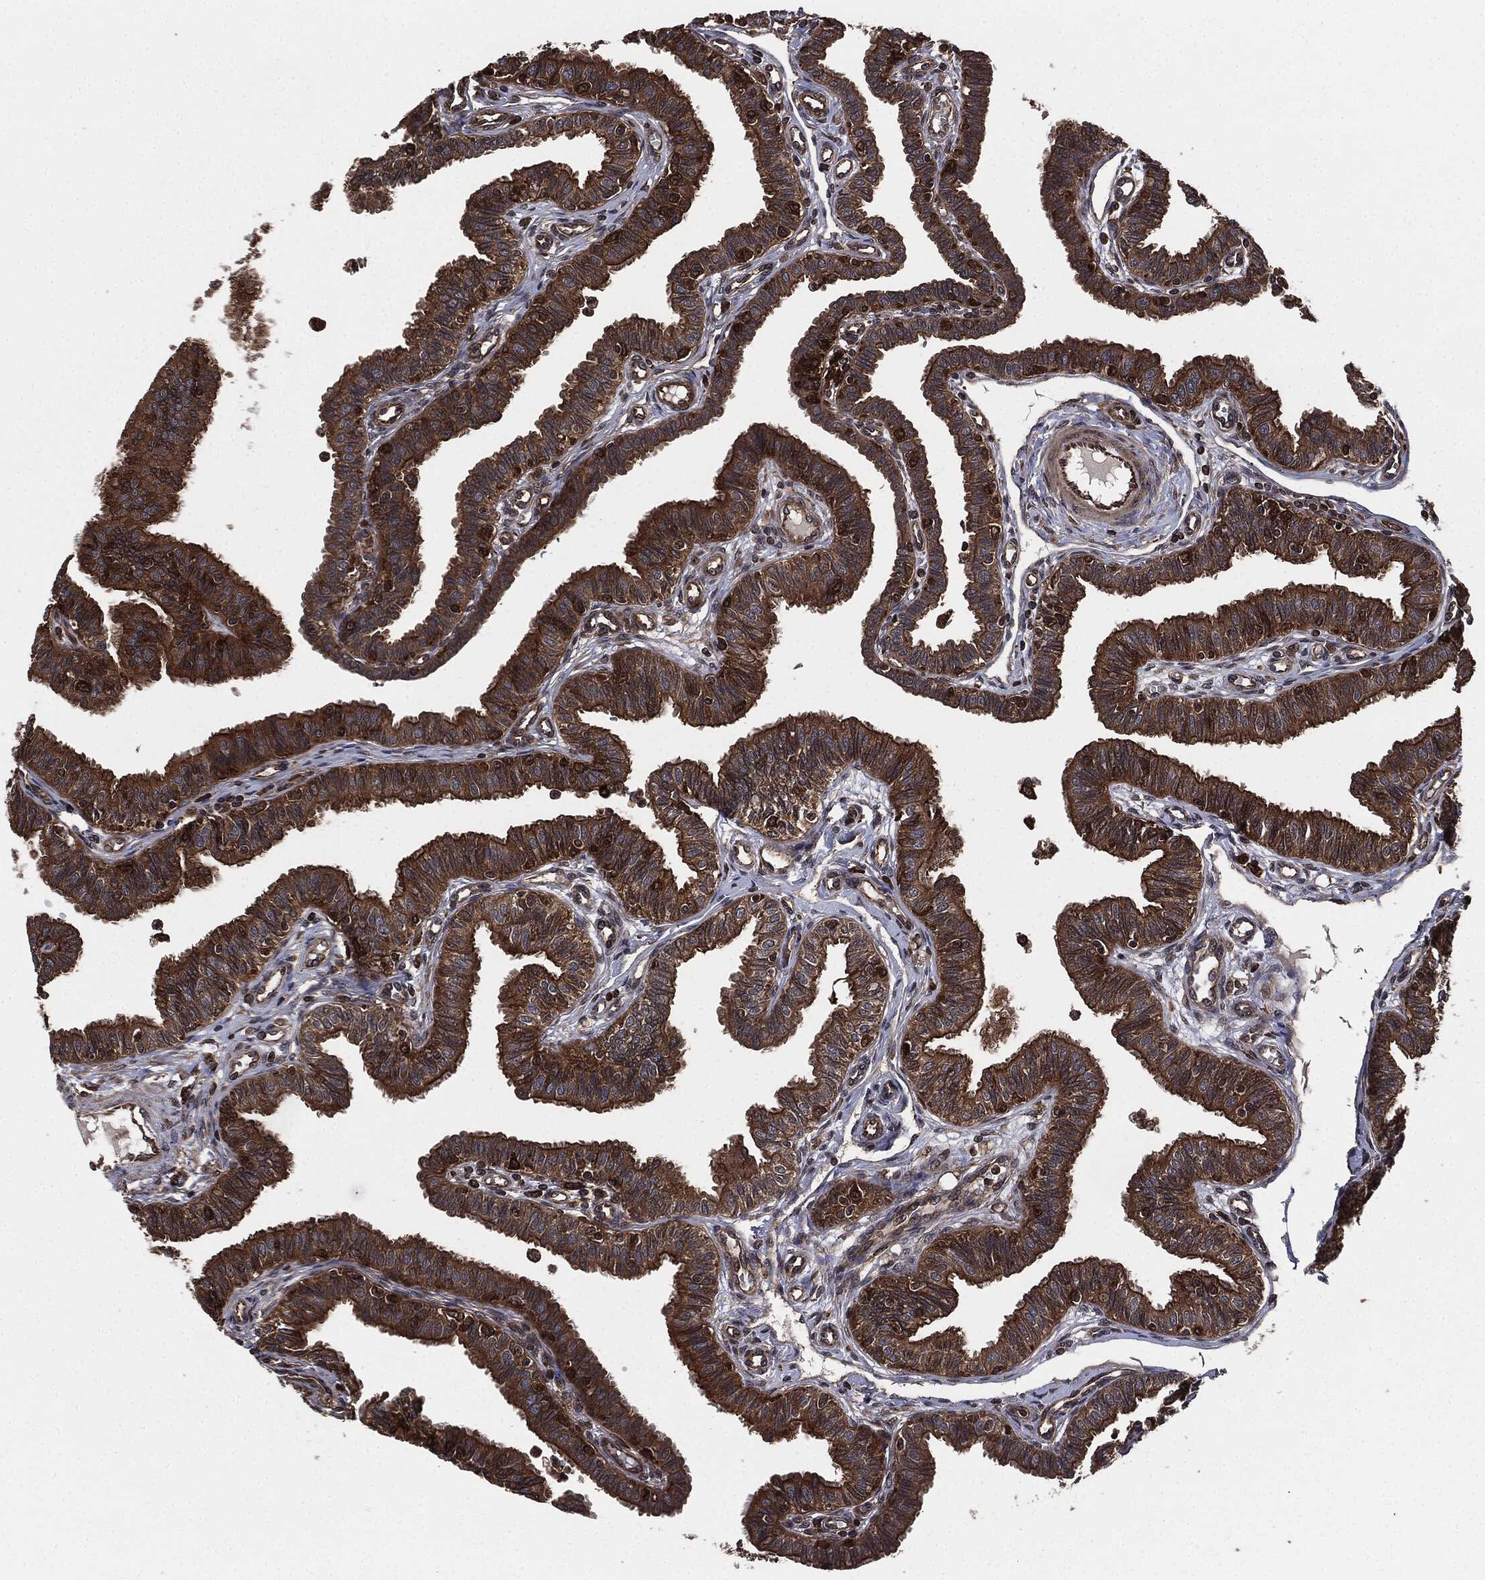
{"staining": {"intensity": "strong", "quantity": ">75%", "location": "cytoplasmic/membranous"}, "tissue": "fallopian tube", "cell_type": "Glandular cells", "image_type": "normal", "snomed": [{"axis": "morphology", "description": "Normal tissue, NOS"}, {"axis": "topography", "description": "Fallopian tube"}], "caption": "This histopathology image demonstrates immunohistochemistry (IHC) staining of benign human fallopian tube, with high strong cytoplasmic/membranous positivity in about >75% of glandular cells.", "gene": "RAP1GDS1", "patient": {"sex": "female", "age": 36}}